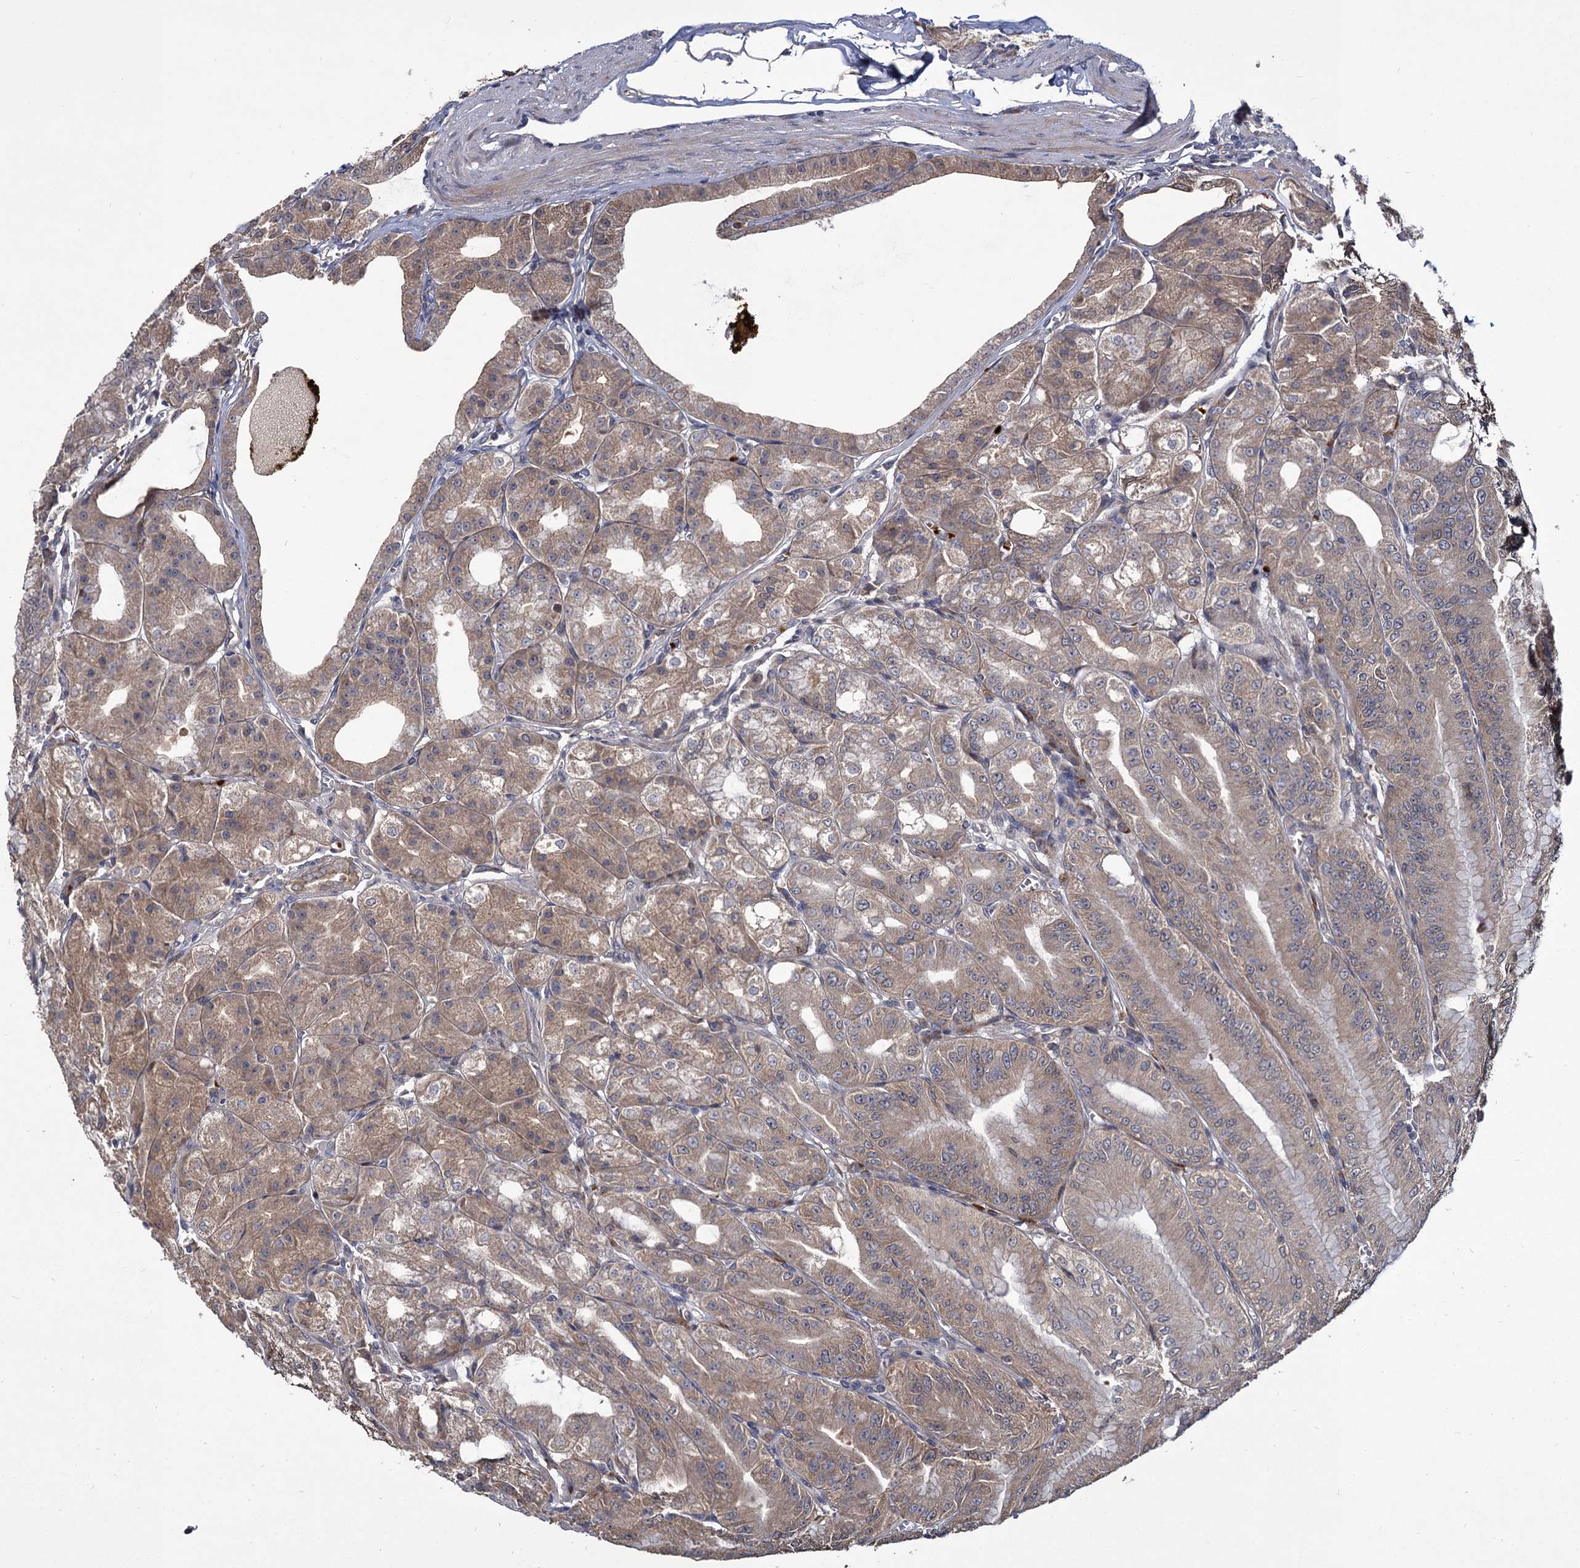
{"staining": {"intensity": "strong", "quantity": ">75%", "location": "cytoplasmic/membranous"}, "tissue": "stomach", "cell_type": "Glandular cells", "image_type": "normal", "snomed": [{"axis": "morphology", "description": "Normal tissue, NOS"}, {"axis": "topography", "description": "Stomach, upper"}, {"axis": "topography", "description": "Stomach, lower"}], "caption": "Benign stomach shows strong cytoplasmic/membranous expression in about >75% of glandular cells The staining is performed using DAB brown chromogen to label protein expression. The nuclei are counter-stained blue using hematoxylin..", "gene": "INPPL1", "patient": {"sex": "male", "age": 71}}